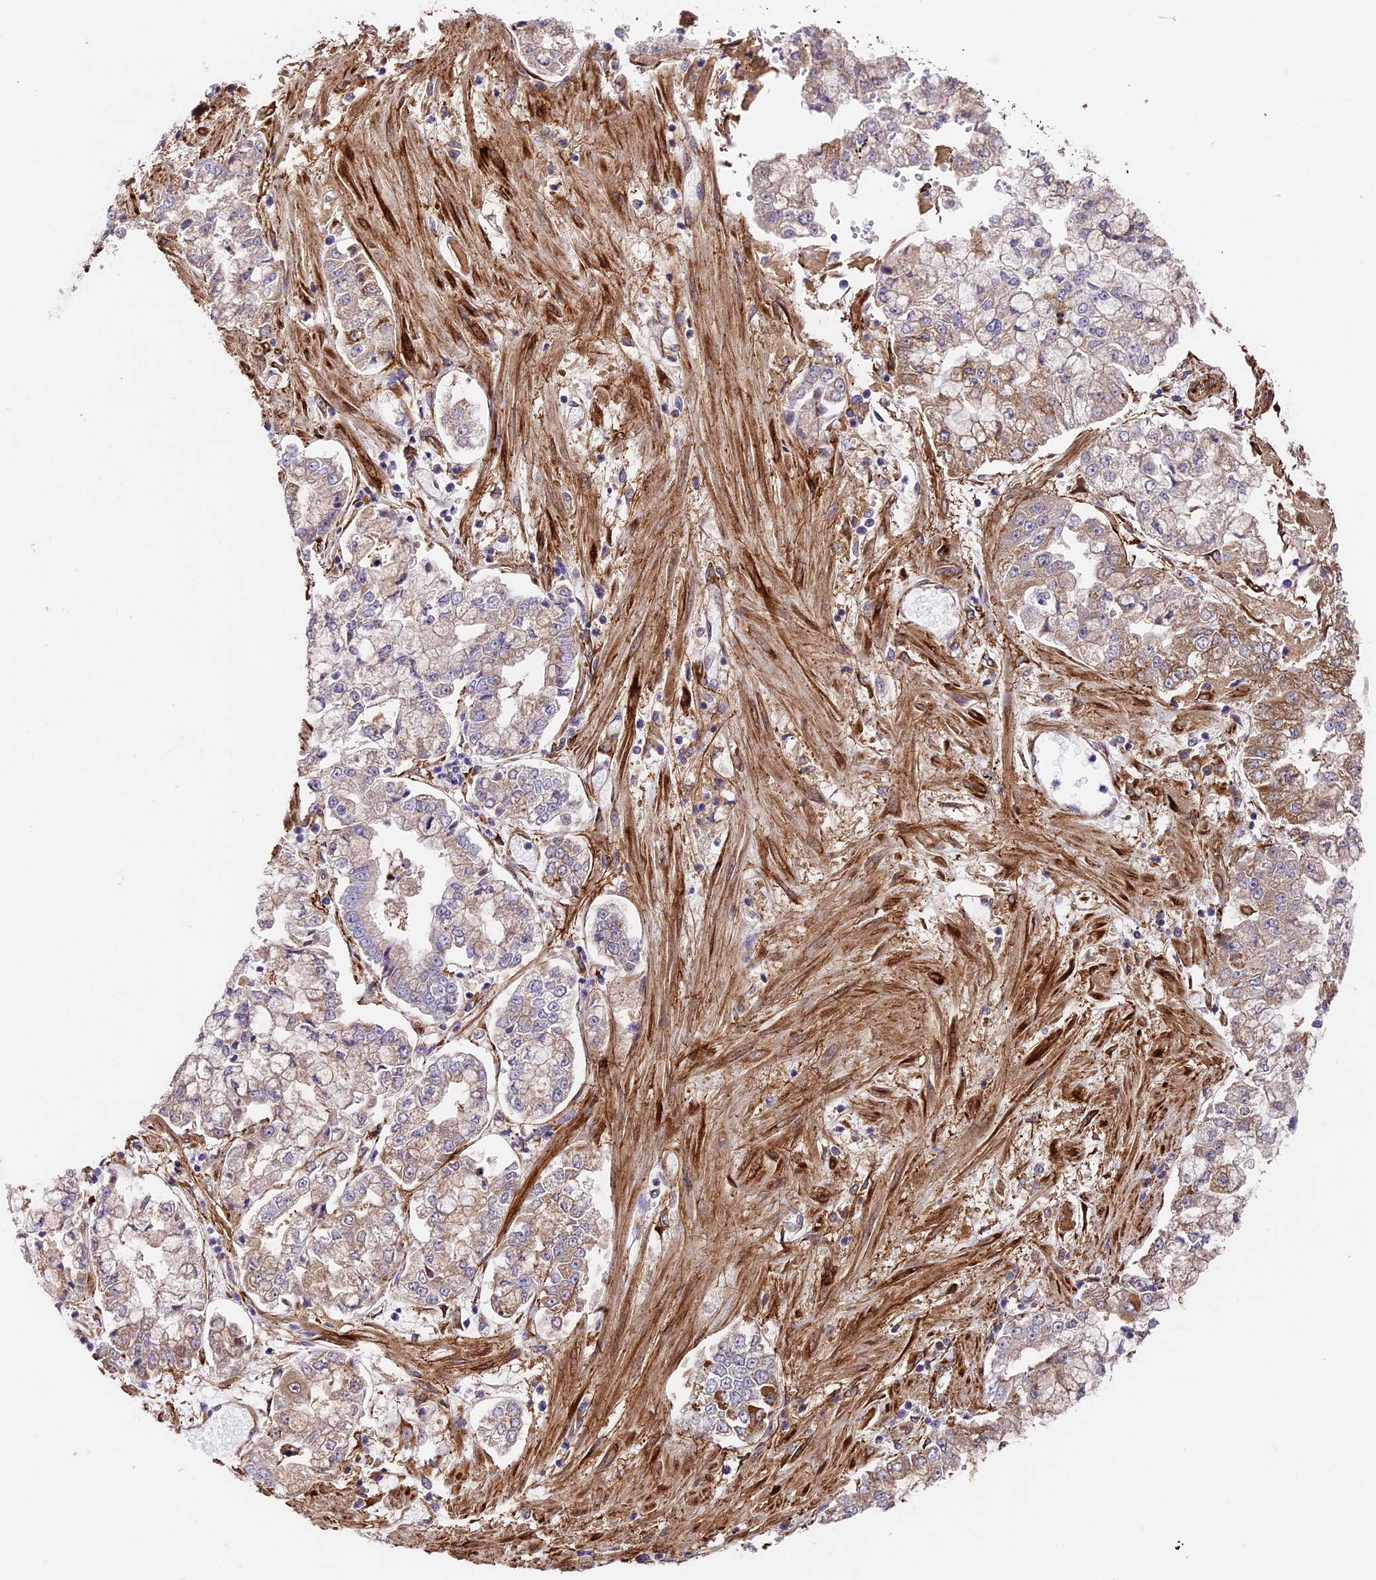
{"staining": {"intensity": "weak", "quantity": "25%-75%", "location": "cytoplasmic/membranous"}, "tissue": "stomach cancer", "cell_type": "Tumor cells", "image_type": "cancer", "snomed": [{"axis": "morphology", "description": "Adenocarcinoma, NOS"}, {"axis": "topography", "description": "Stomach"}], "caption": "A high-resolution photomicrograph shows immunohistochemistry staining of stomach cancer (adenocarcinoma), which exhibits weak cytoplasmic/membranous expression in approximately 25%-75% of tumor cells. The protein is shown in brown color, while the nuclei are stained blue.", "gene": "LSM7", "patient": {"sex": "male", "age": 76}}